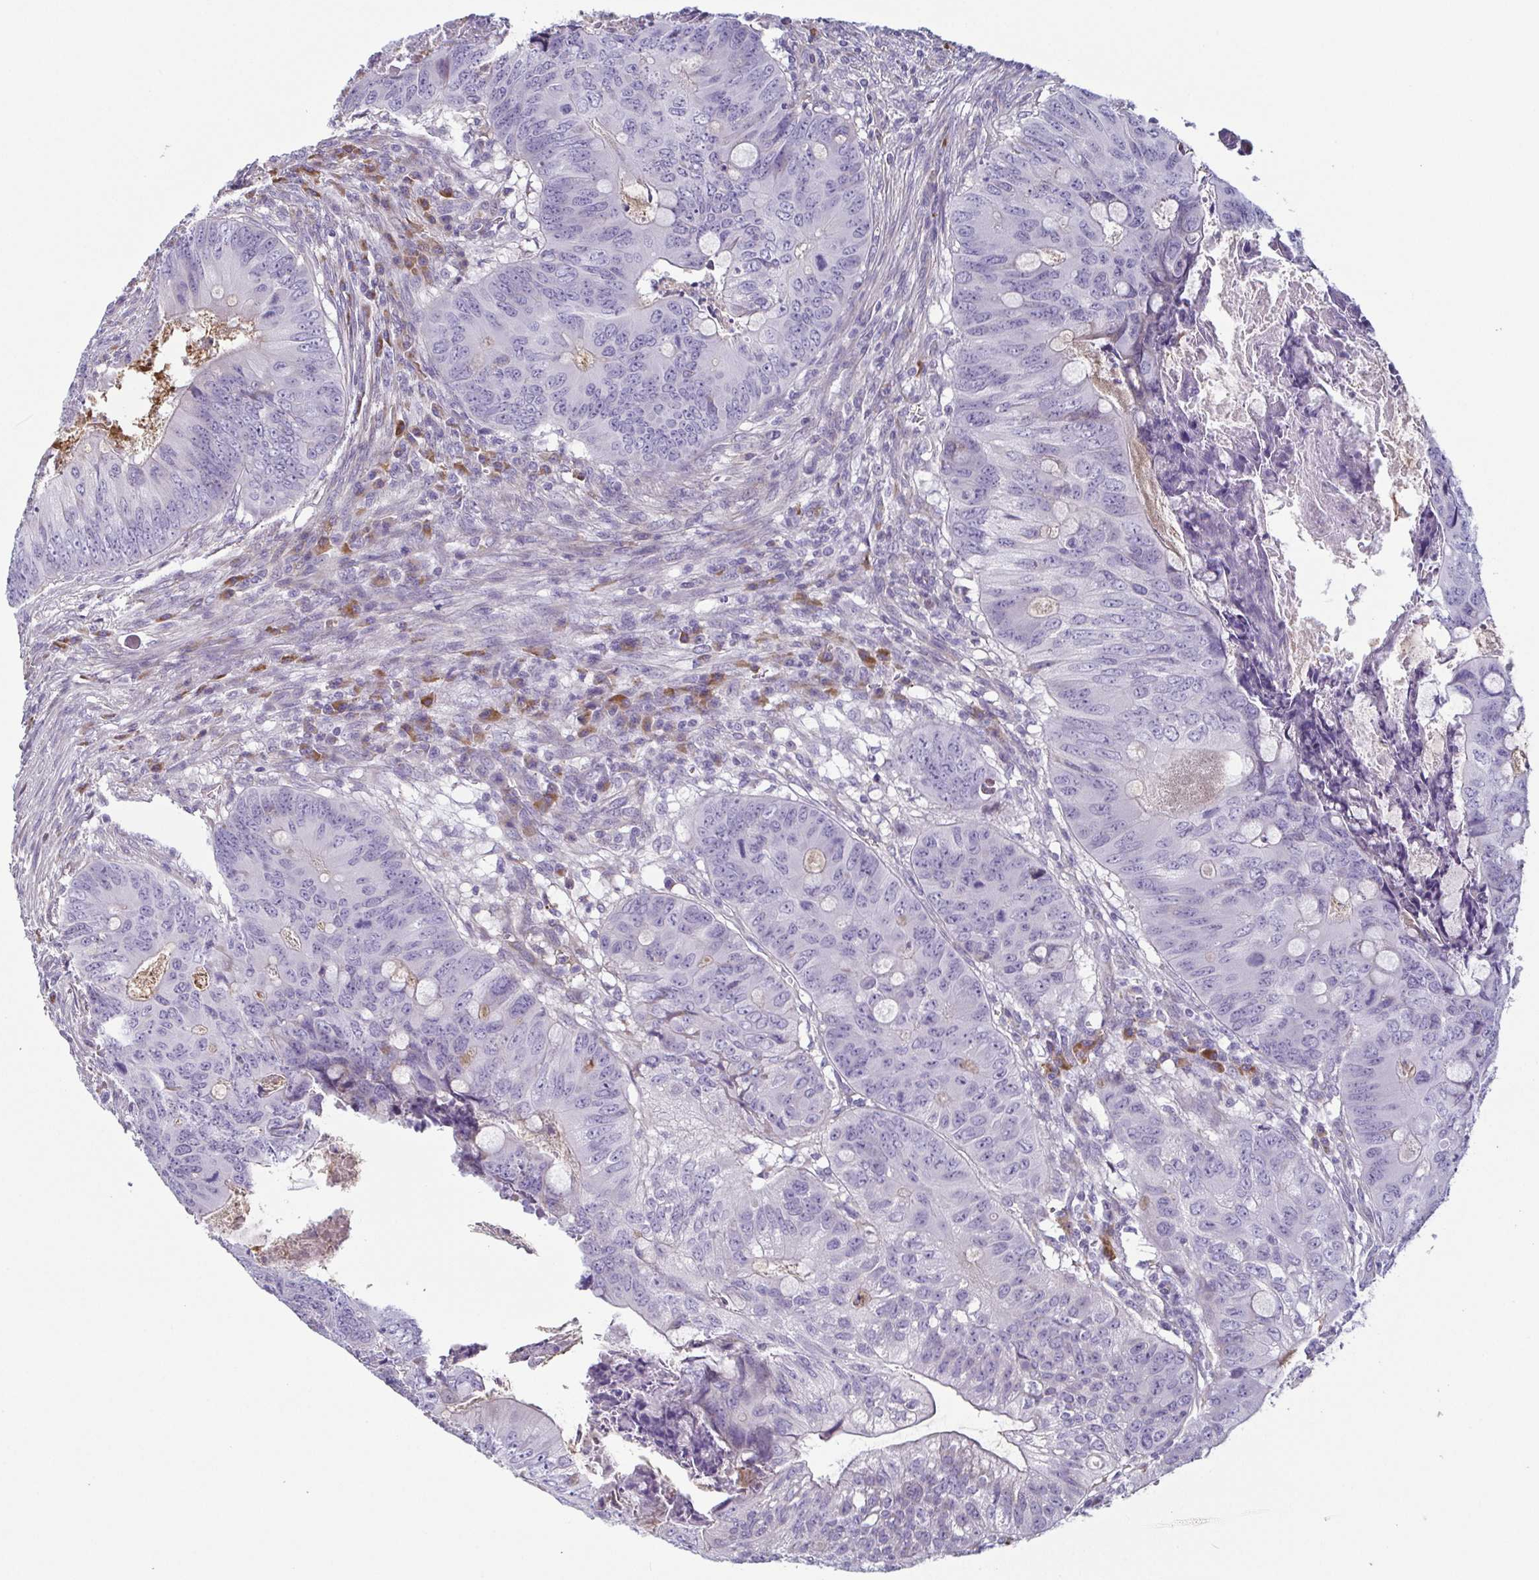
{"staining": {"intensity": "negative", "quantity": "none", "location": "none"}, "tissue": "colorectal cancer", "cell_type": "Tumor cells", "image_type": "cancer", "snomed": [{"axis": "morphology", "description": "Adenocarcinoma, NOS"}, {"axis": "topography", "description": "Colon"}], "caption": "Protein analysis of colorectal cancer (adenocarcinoma) shows no significant expression in tumor cells.", "gene": "ECM1", "patient": {"sex": "female", "age": 74}}